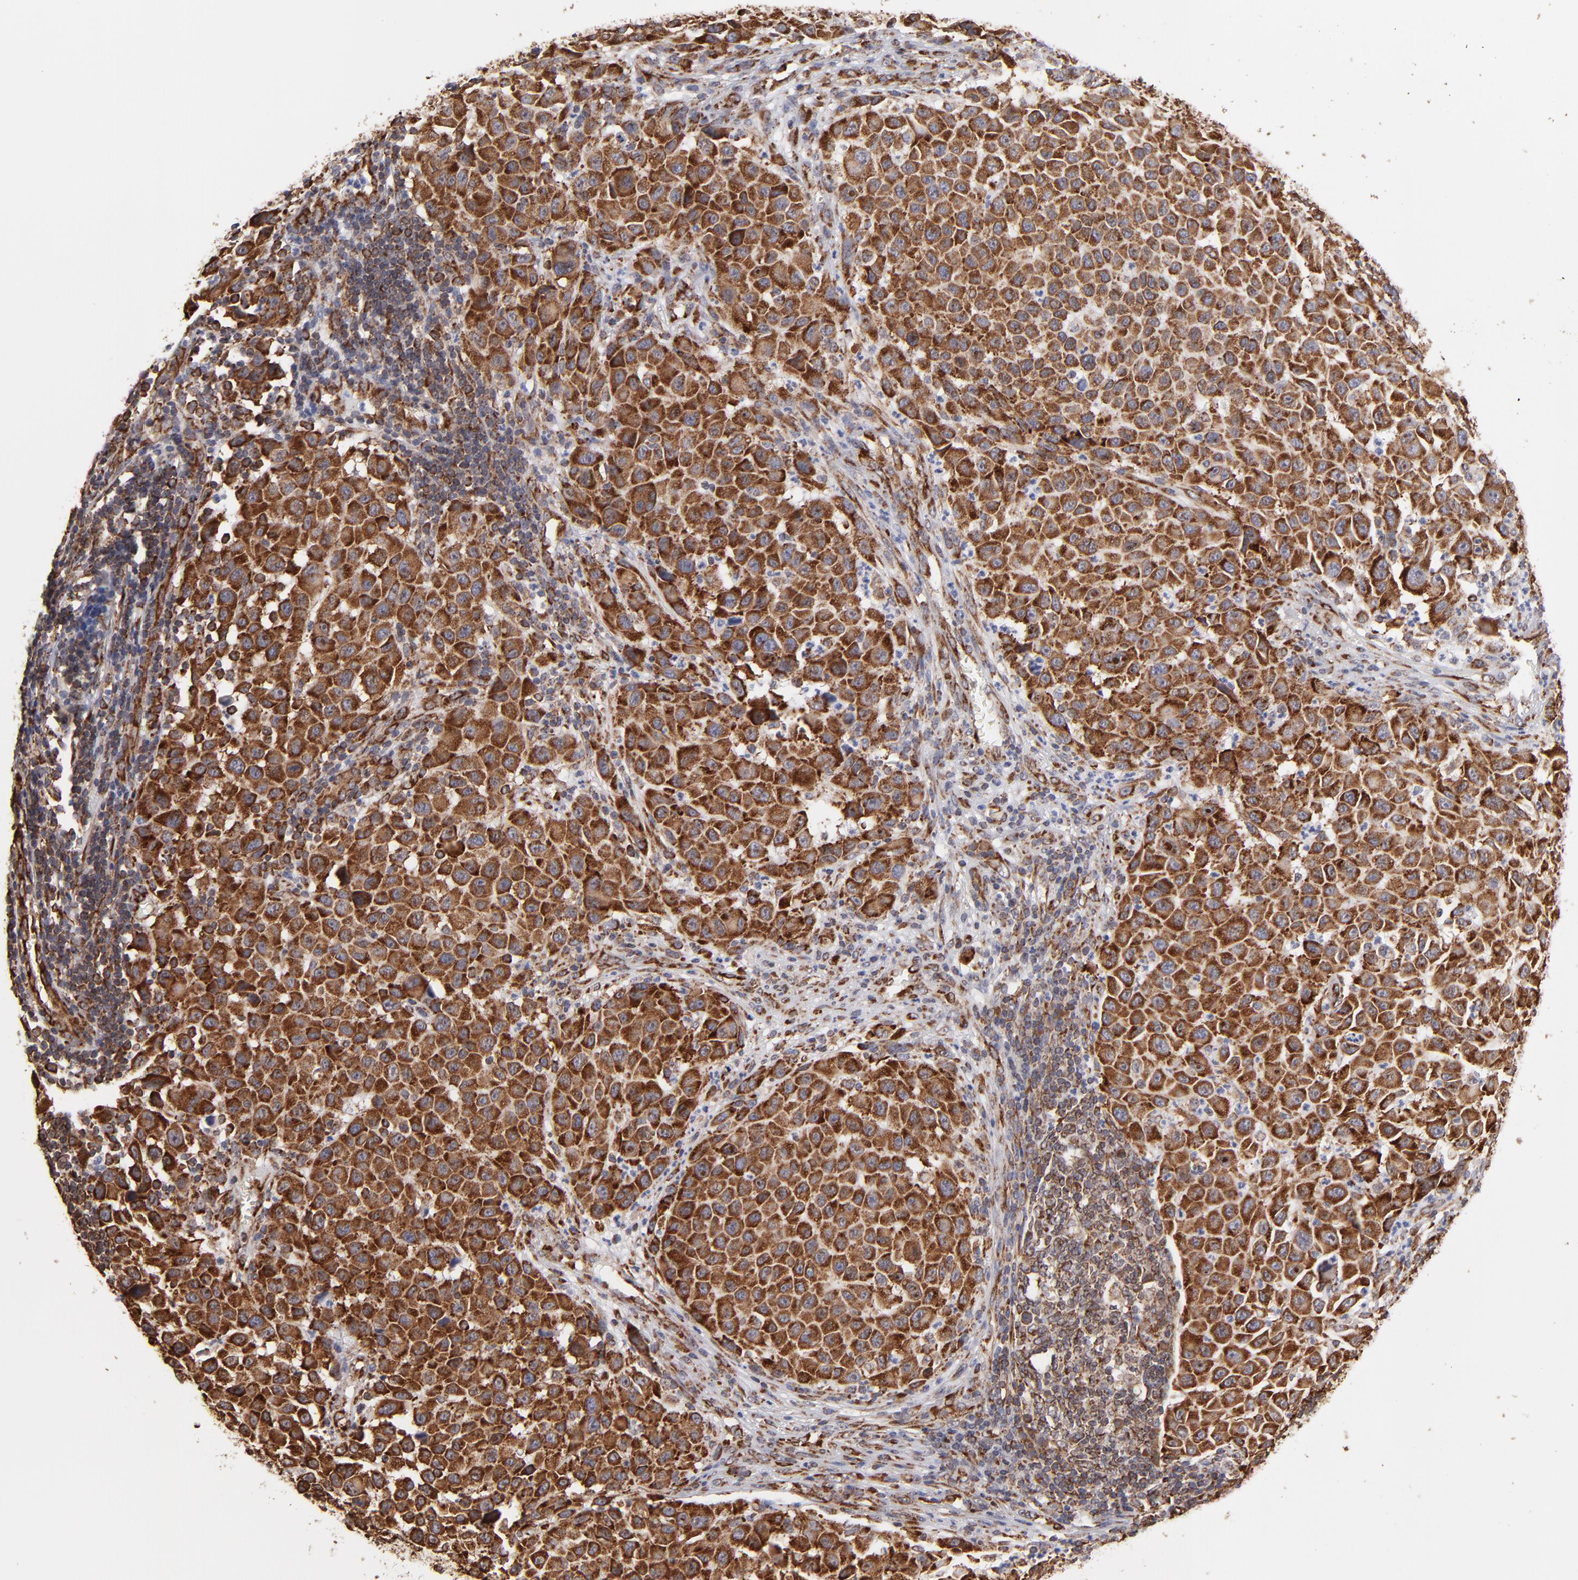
{"staining": {"intensity": "strong", "quantity": ">75%", "location": "cytoplasmic/membranous"}, "tissue": "melanoma", "cell_type": "Tumor cells", "image_type": "cancer", "snomed": [{"axis": "morphology", "description": "Malignant melanoma, Metastatic site"}, {"axis": "topography", "description": "Lymph node"}], "caption": "Immunohistochemical staining of human melanoma reveals strong cytoplasmic/membranous protein expression in about >75% of tumor cells.", "gene": "KTN1", "patient": {"sex": "male", "age": 61}}